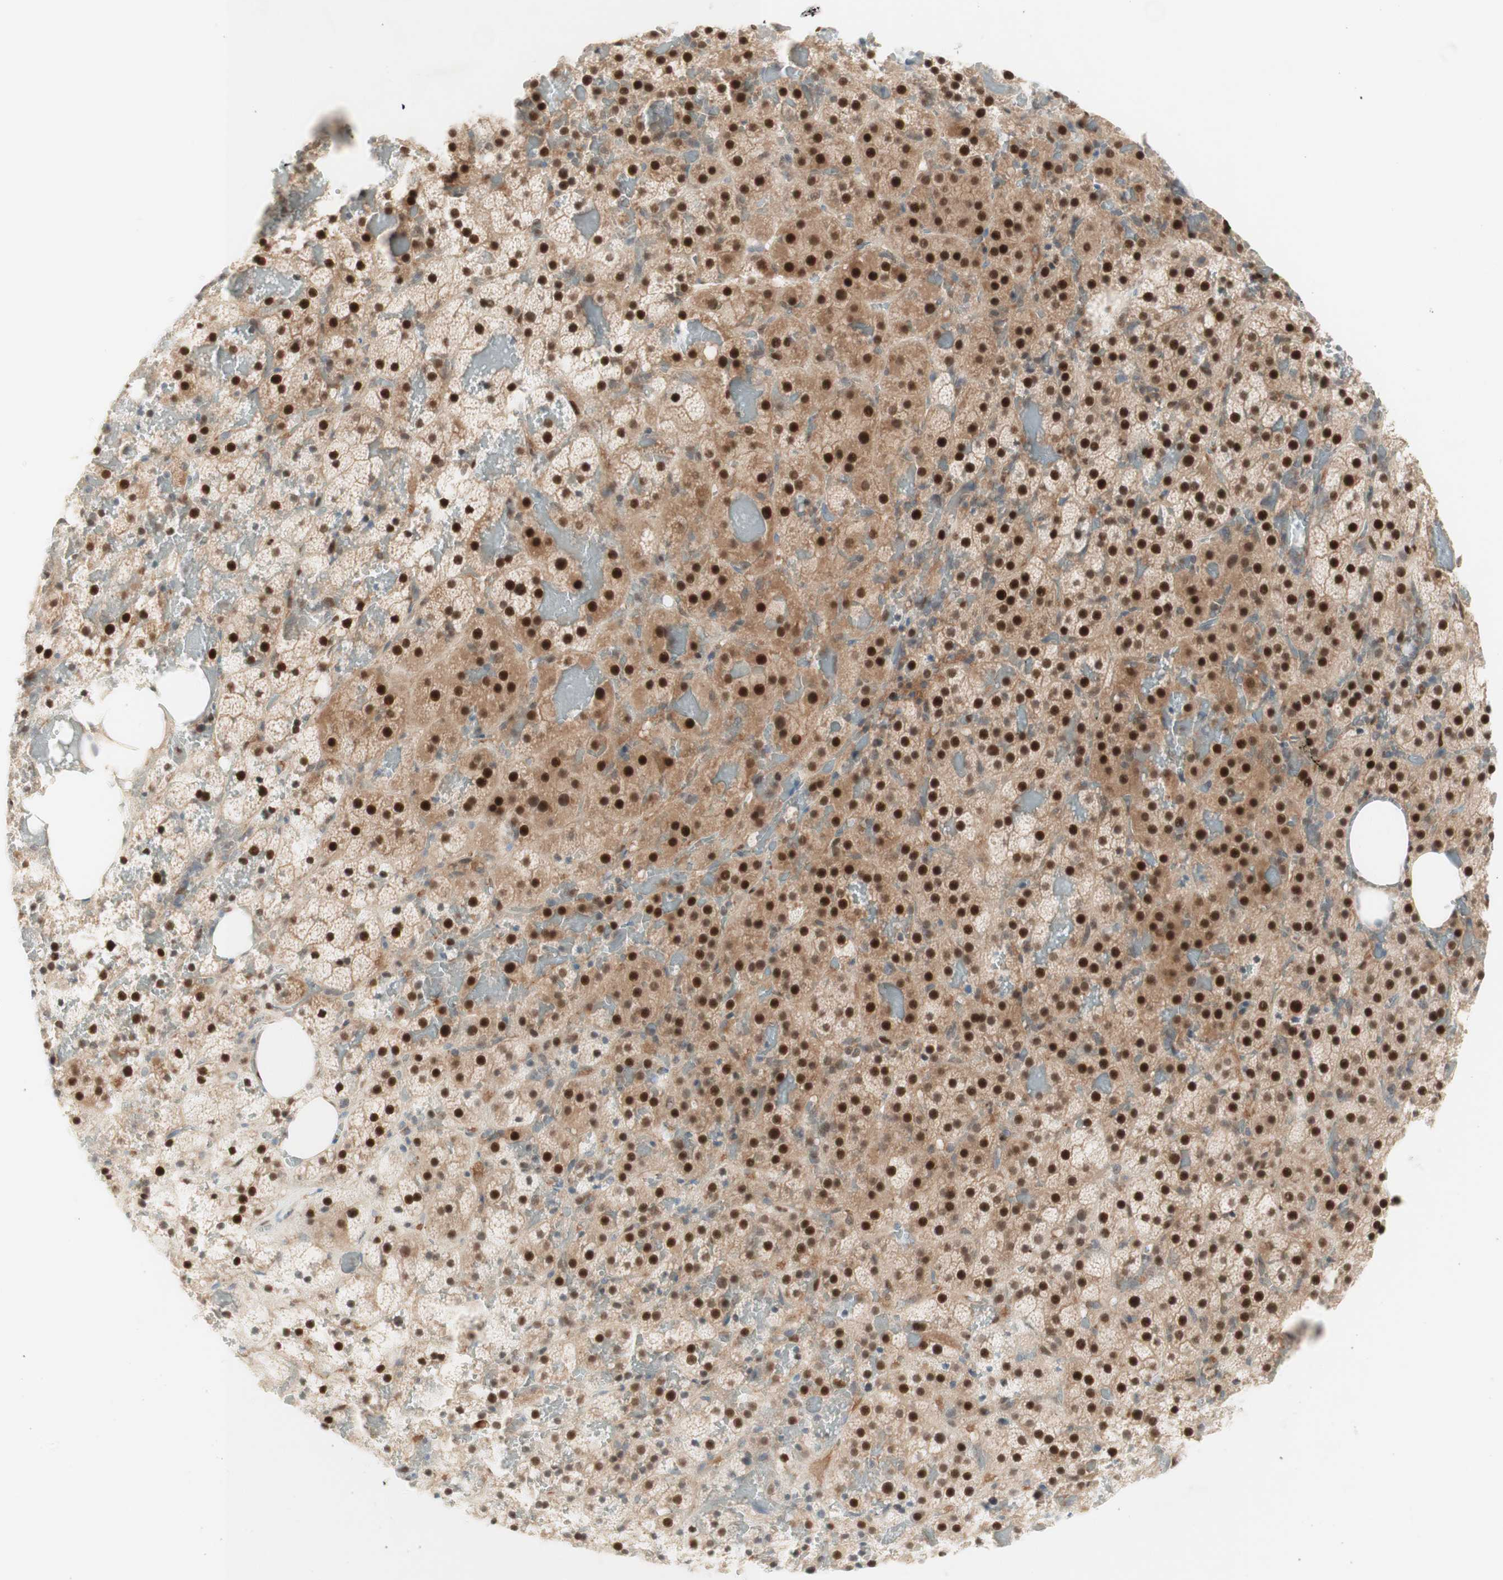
{"staining": {"intensity": "strong", "quantity": "25%-75%", "location": "cytoplasmic/membranous,nuclear"}, "tissue": "adrenal gland", "cell_type": "Glandular cells", "image_type": "normal", "snomed": [{"axis": "morphology", "description": "Normal tissue, NOS"}, {"axis": "topography", "description": "Adrenal gland"}], "caption": "IHC photomicrograph of benign adrenal gland stained for a protein (brown), which shows high levels of strong cytoplasmic/membranous,nuclear expression in about 25%-75% of glandular cells.", "gene": "RFNG", "patient": {"sex": "female", "age": 59}}